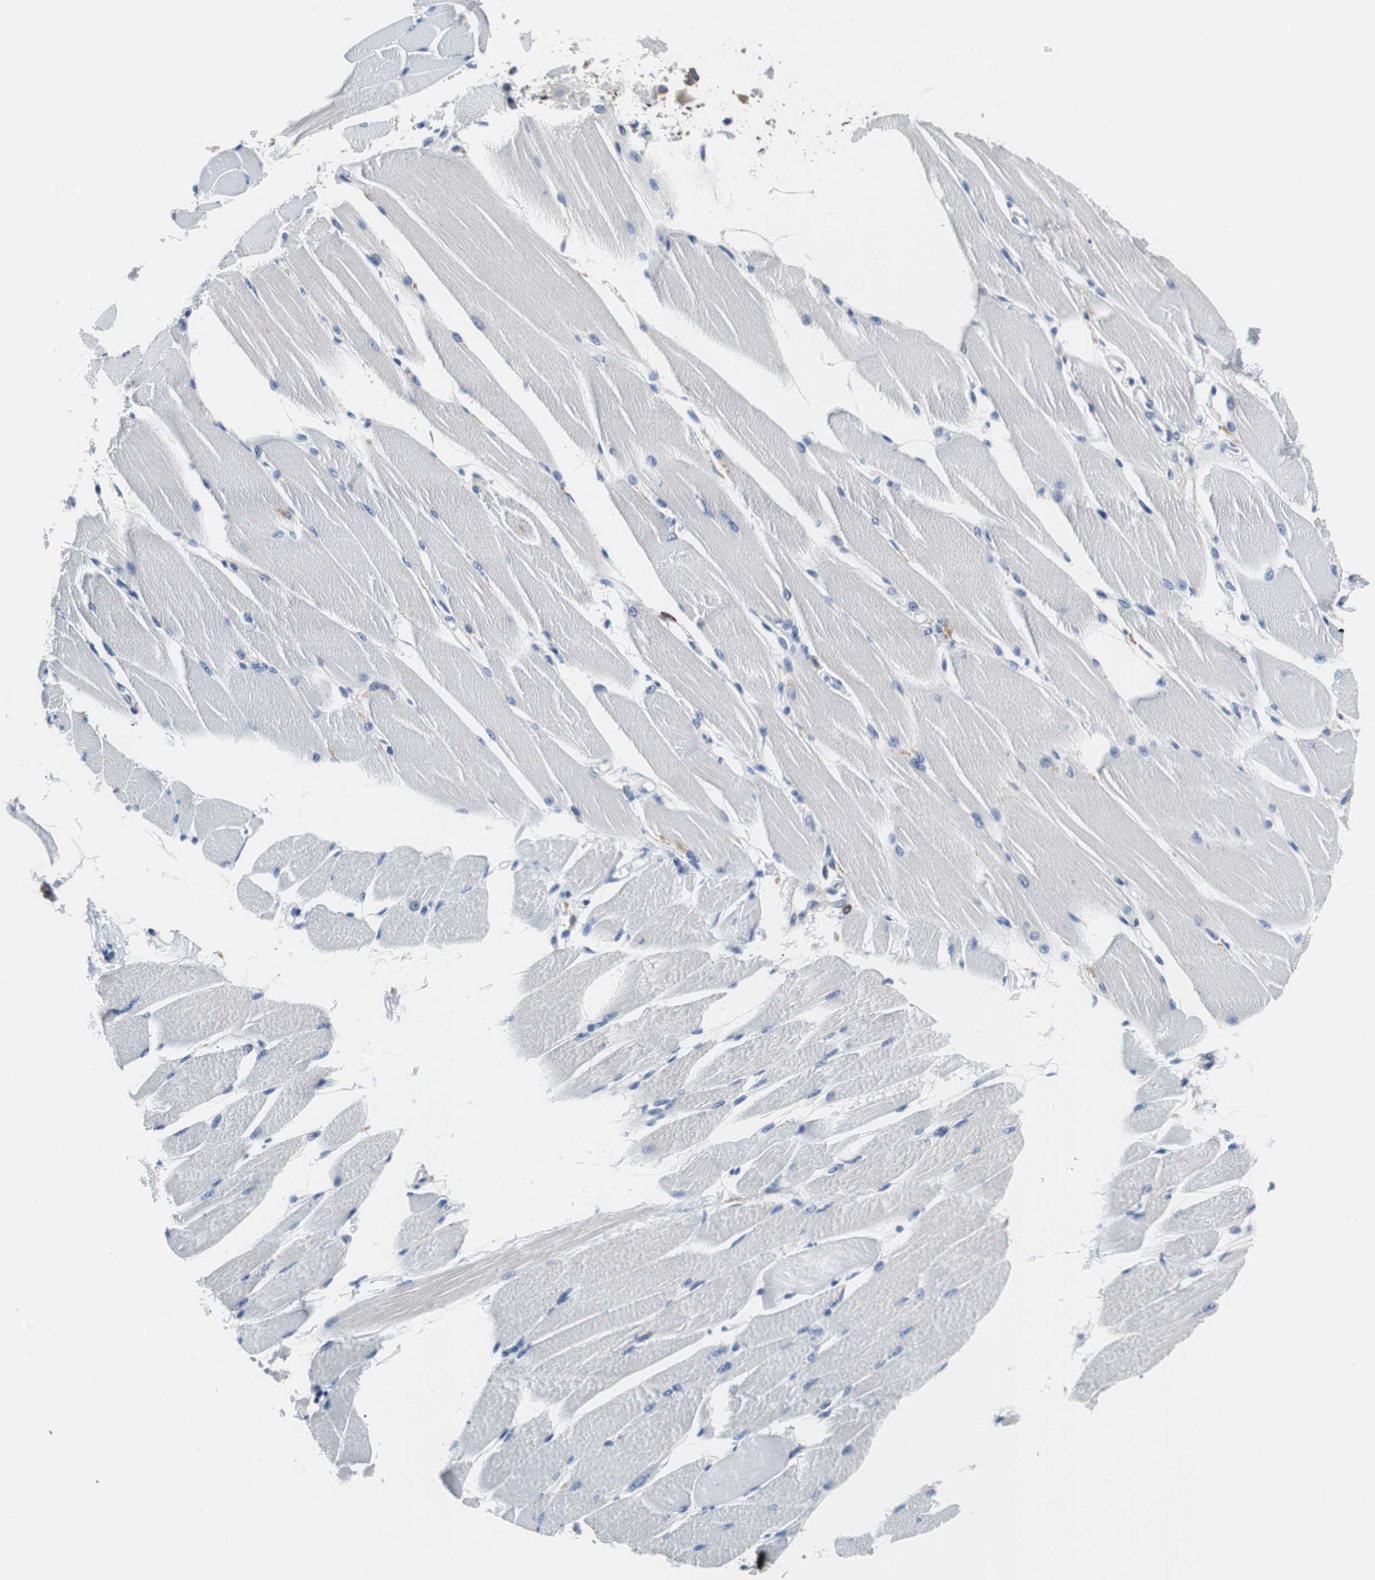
{"staining": {"intensity": "negative", "quantity": "none", "location": "none"}, "tissue": "skeletal muscle", "cell_type": "Myocytes", "image_type": "normal", "snomed": [{"axis": "morphology", "description": "Normal tissue, NOS"}, {"axis": "topography", "description": "Skeletal muscle"}, {"axis": "topography", "description": "Peripheral nerve tissue"}], "caption": "Skeletal muscle stained for a protein using immunohistochemistry demonstrates no staining myocytes.", "gene": "VAMP8", "patient": {"sex": "female", "age": 84}}